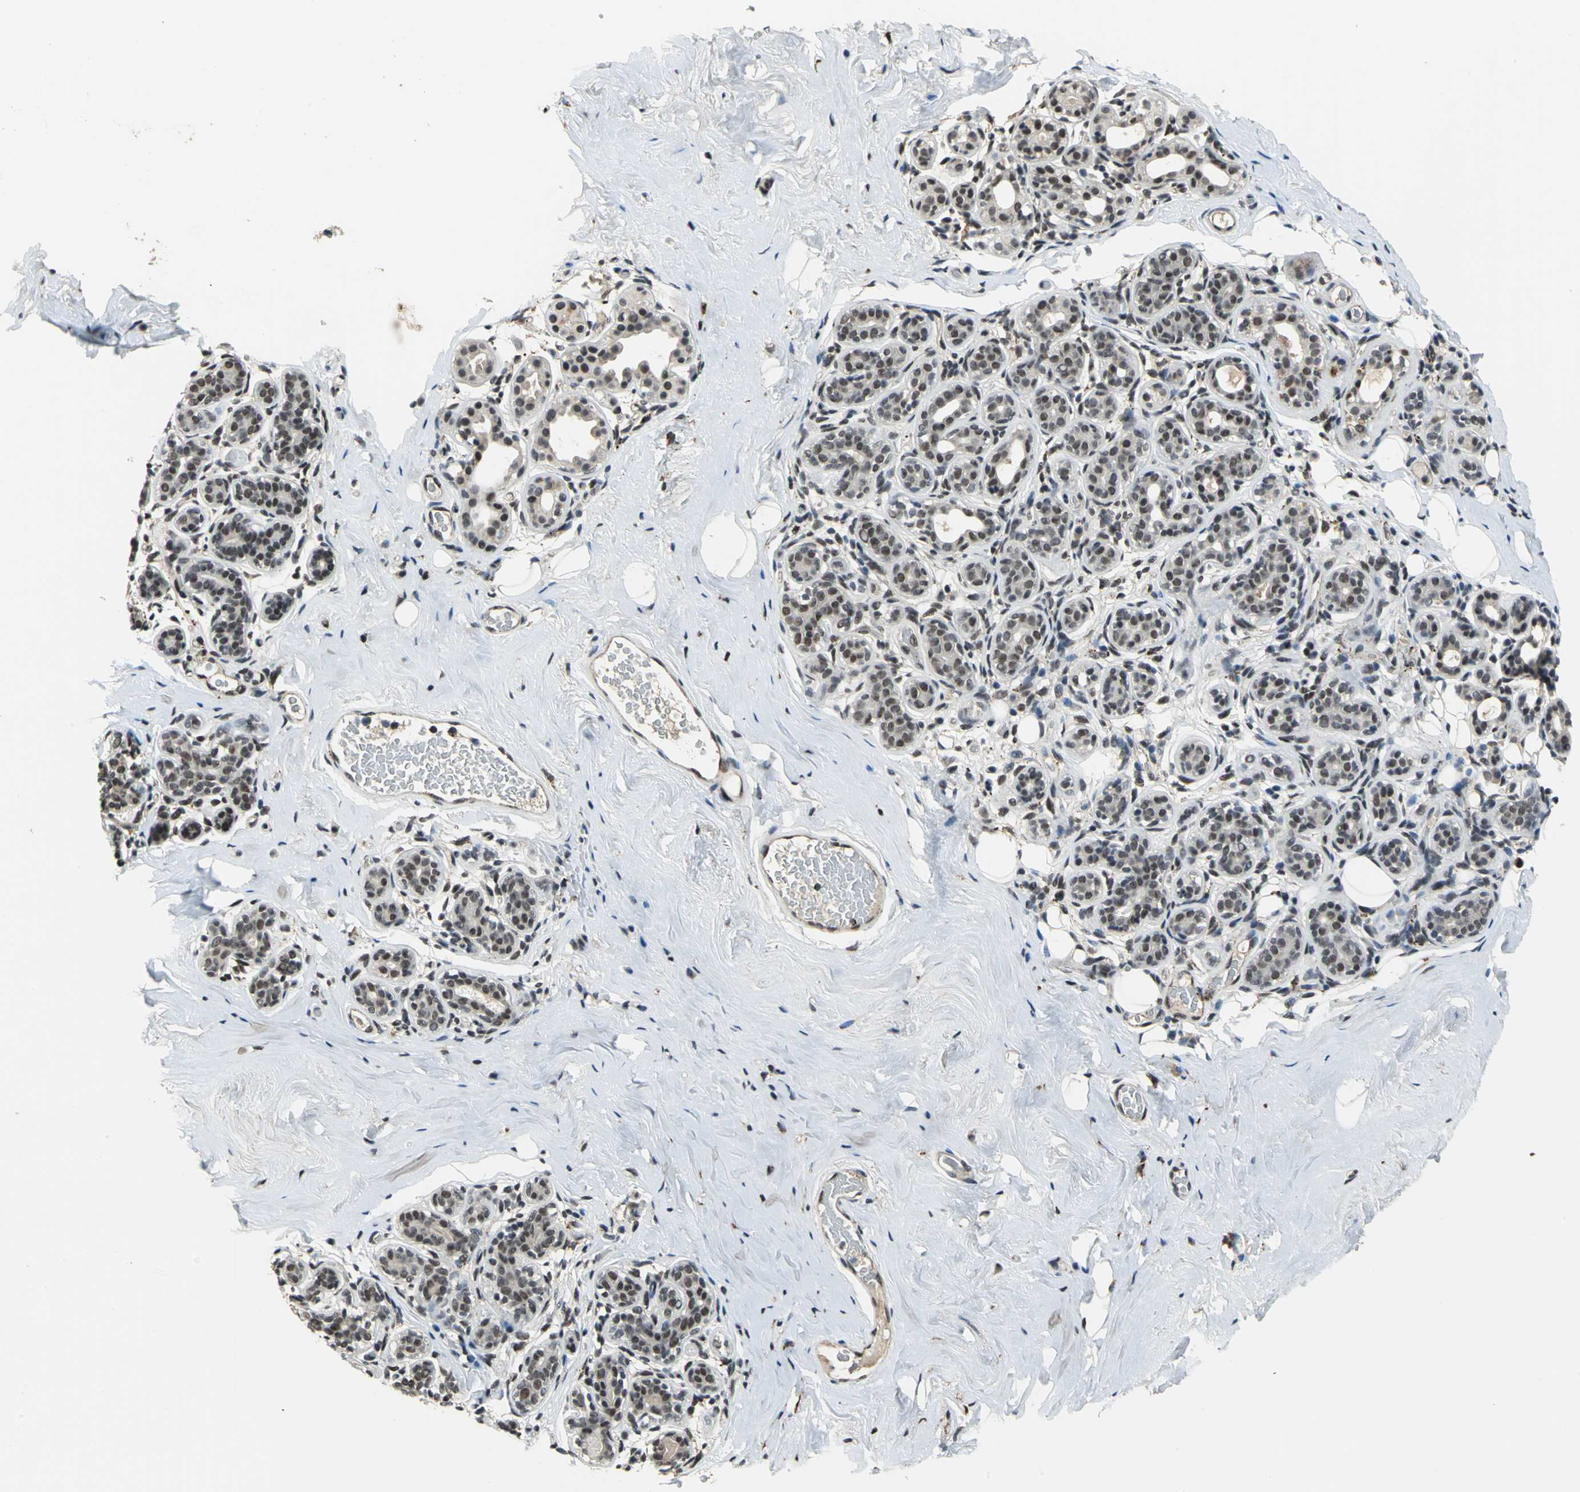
{"staining": {"intensity": "negative", "quantity": "none", "location": "none"}, "tissue": "breast", "cell_type": "Adipocytes", "image_type": "normal", "snomed": [{"axis": "morphology", "description": "Normal tissue, NOS"}, {"axis": "topography", "description": "Breast"}], "caption": "Adipocytes are negative for brown protein staining in benign breast. (DAB immunohistochemistry with hematoxylin counter stain).", "gene": "ELF2", "patient": {"sex": "female", "age": 75}}